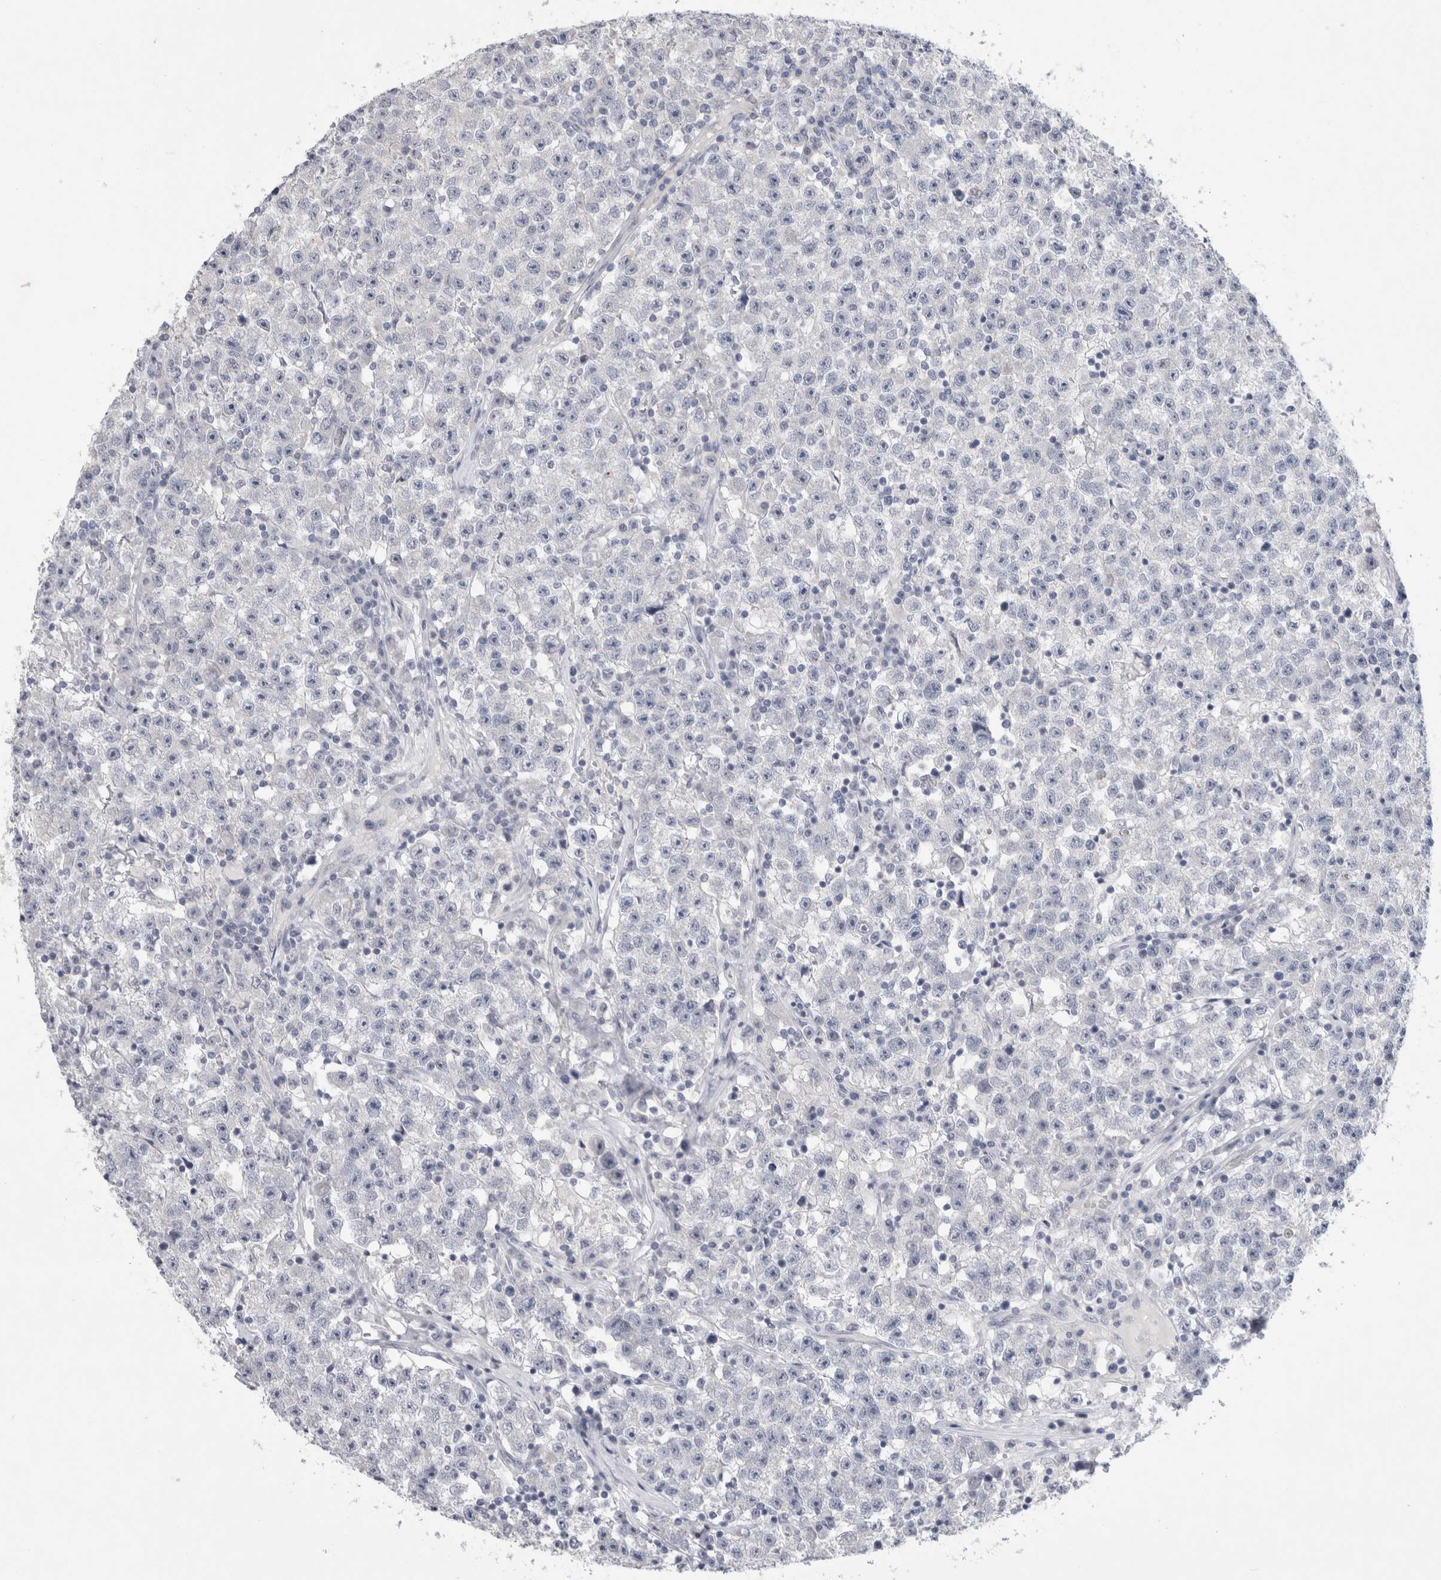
{"staining": {"intensity": "negative", "quantity": "none", "location": "none"}, "tissue": "testis cancer", "cell_type": "Tumor cells", "image_type": "cancer", "snomed": [{"axis": "morphology", "description": "Seminoma, NOS"}, {"axis": "topography", "description": "Testis"}], "caption": "Testis seminoma stained for a protein using IHC reveals no positivity tumor cells.", "gene": "TONSL", "patient": {"sex": "male", "age": 22}}